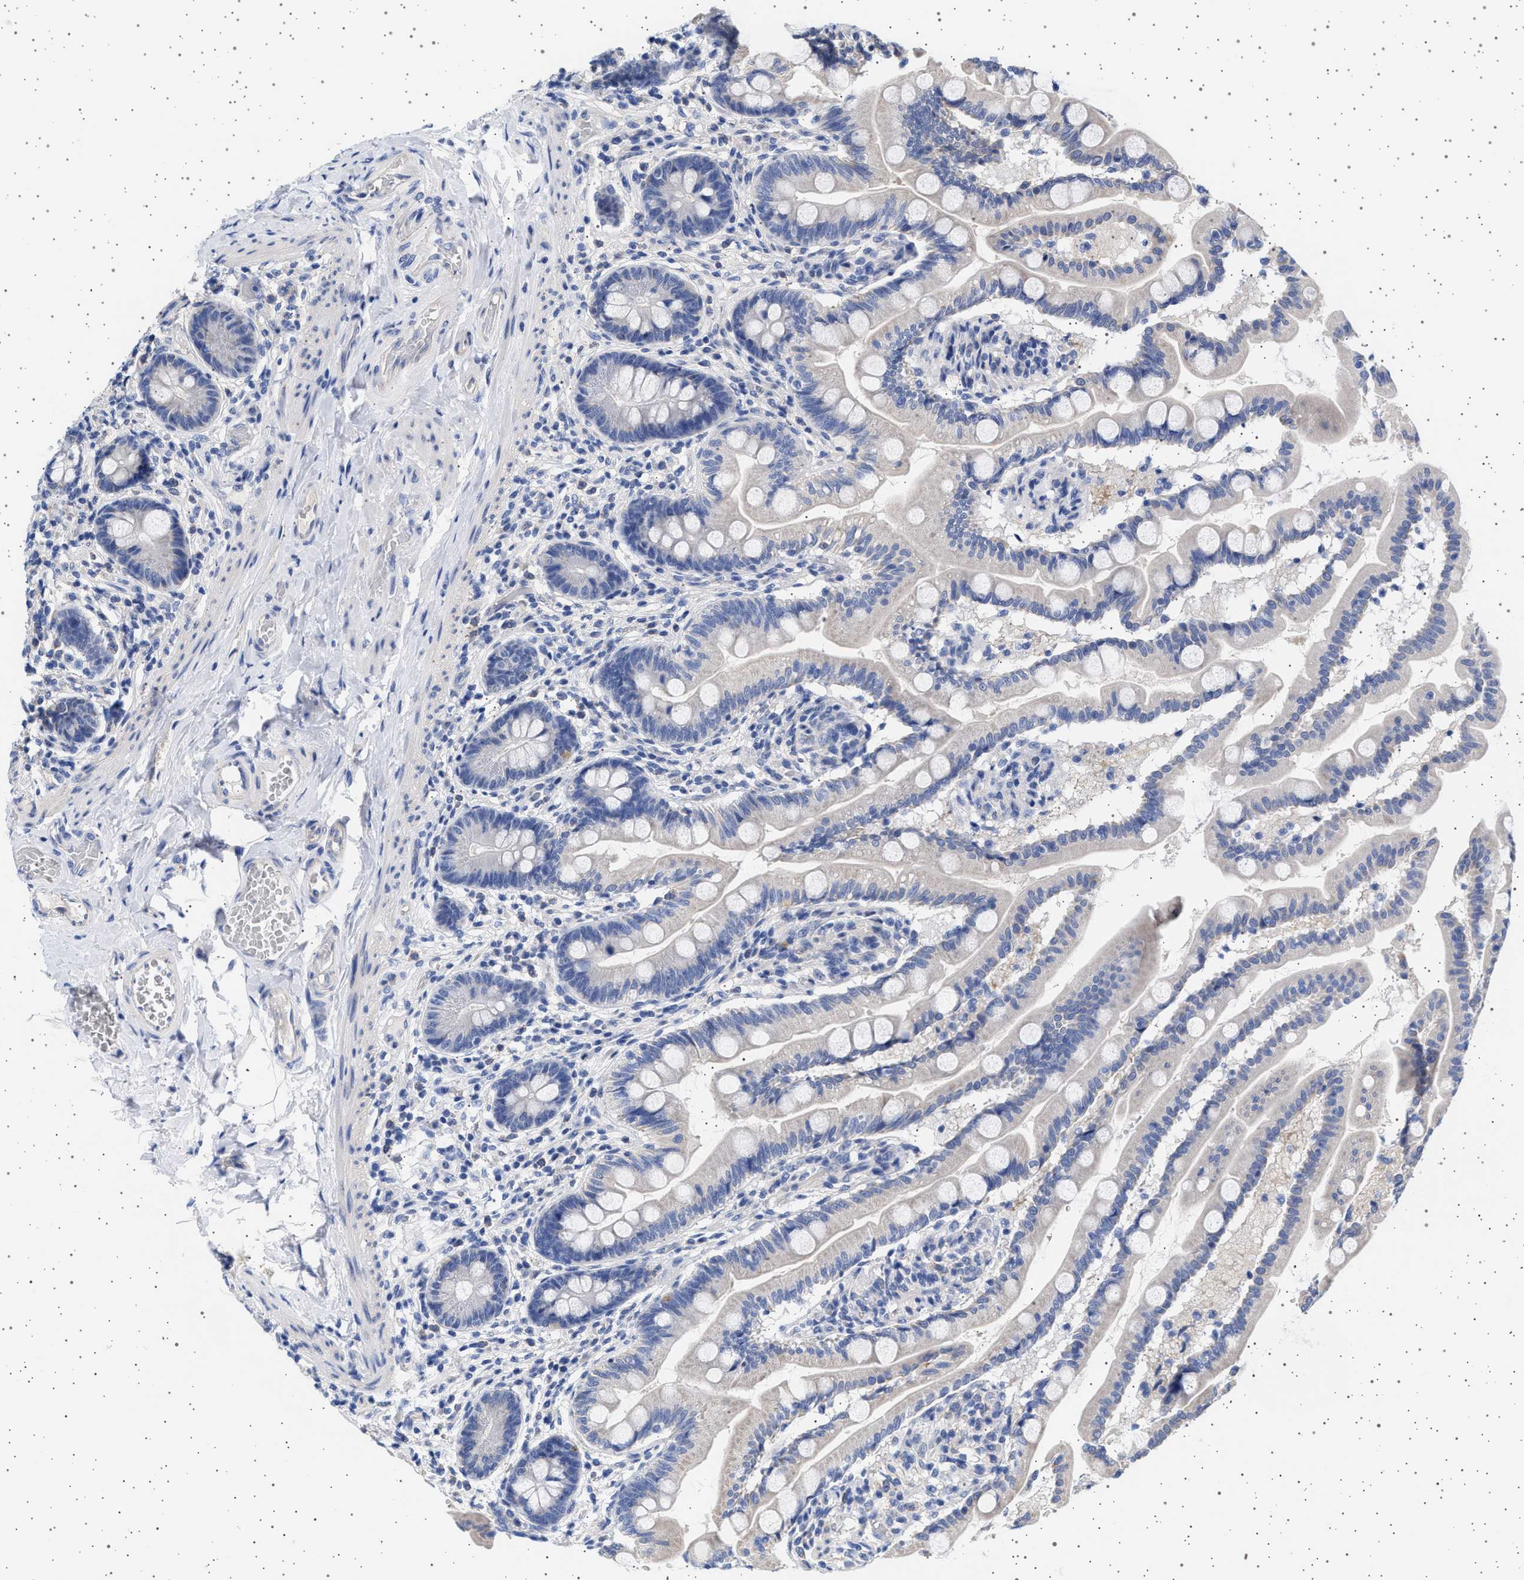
{"staining": {"intensity": "negative", "quantity": "none", "location": "none"}, "tissue": "small intestine", "cell_type": "Glandular cells", "image_type": "normal", "snomed": [{"axis": "morphology", "description": "Normal tissue, NOS"}, {"axis": "topography", "description": "Small intestine"}], "caption": "A high-resolution photomicrograph shows immunohistochemistry (IHC) staining of normal small intestine, which displays no significant expression in glandular cells. Brightfield microscopy of immunohistochemistry stained with DAB (3,3'-diaminobenzidine) (brown) and hematoxylin (blue), captured at high magnification.", "gene": "TRMT10B", "patient": {"sex": "female", "age": 56}}